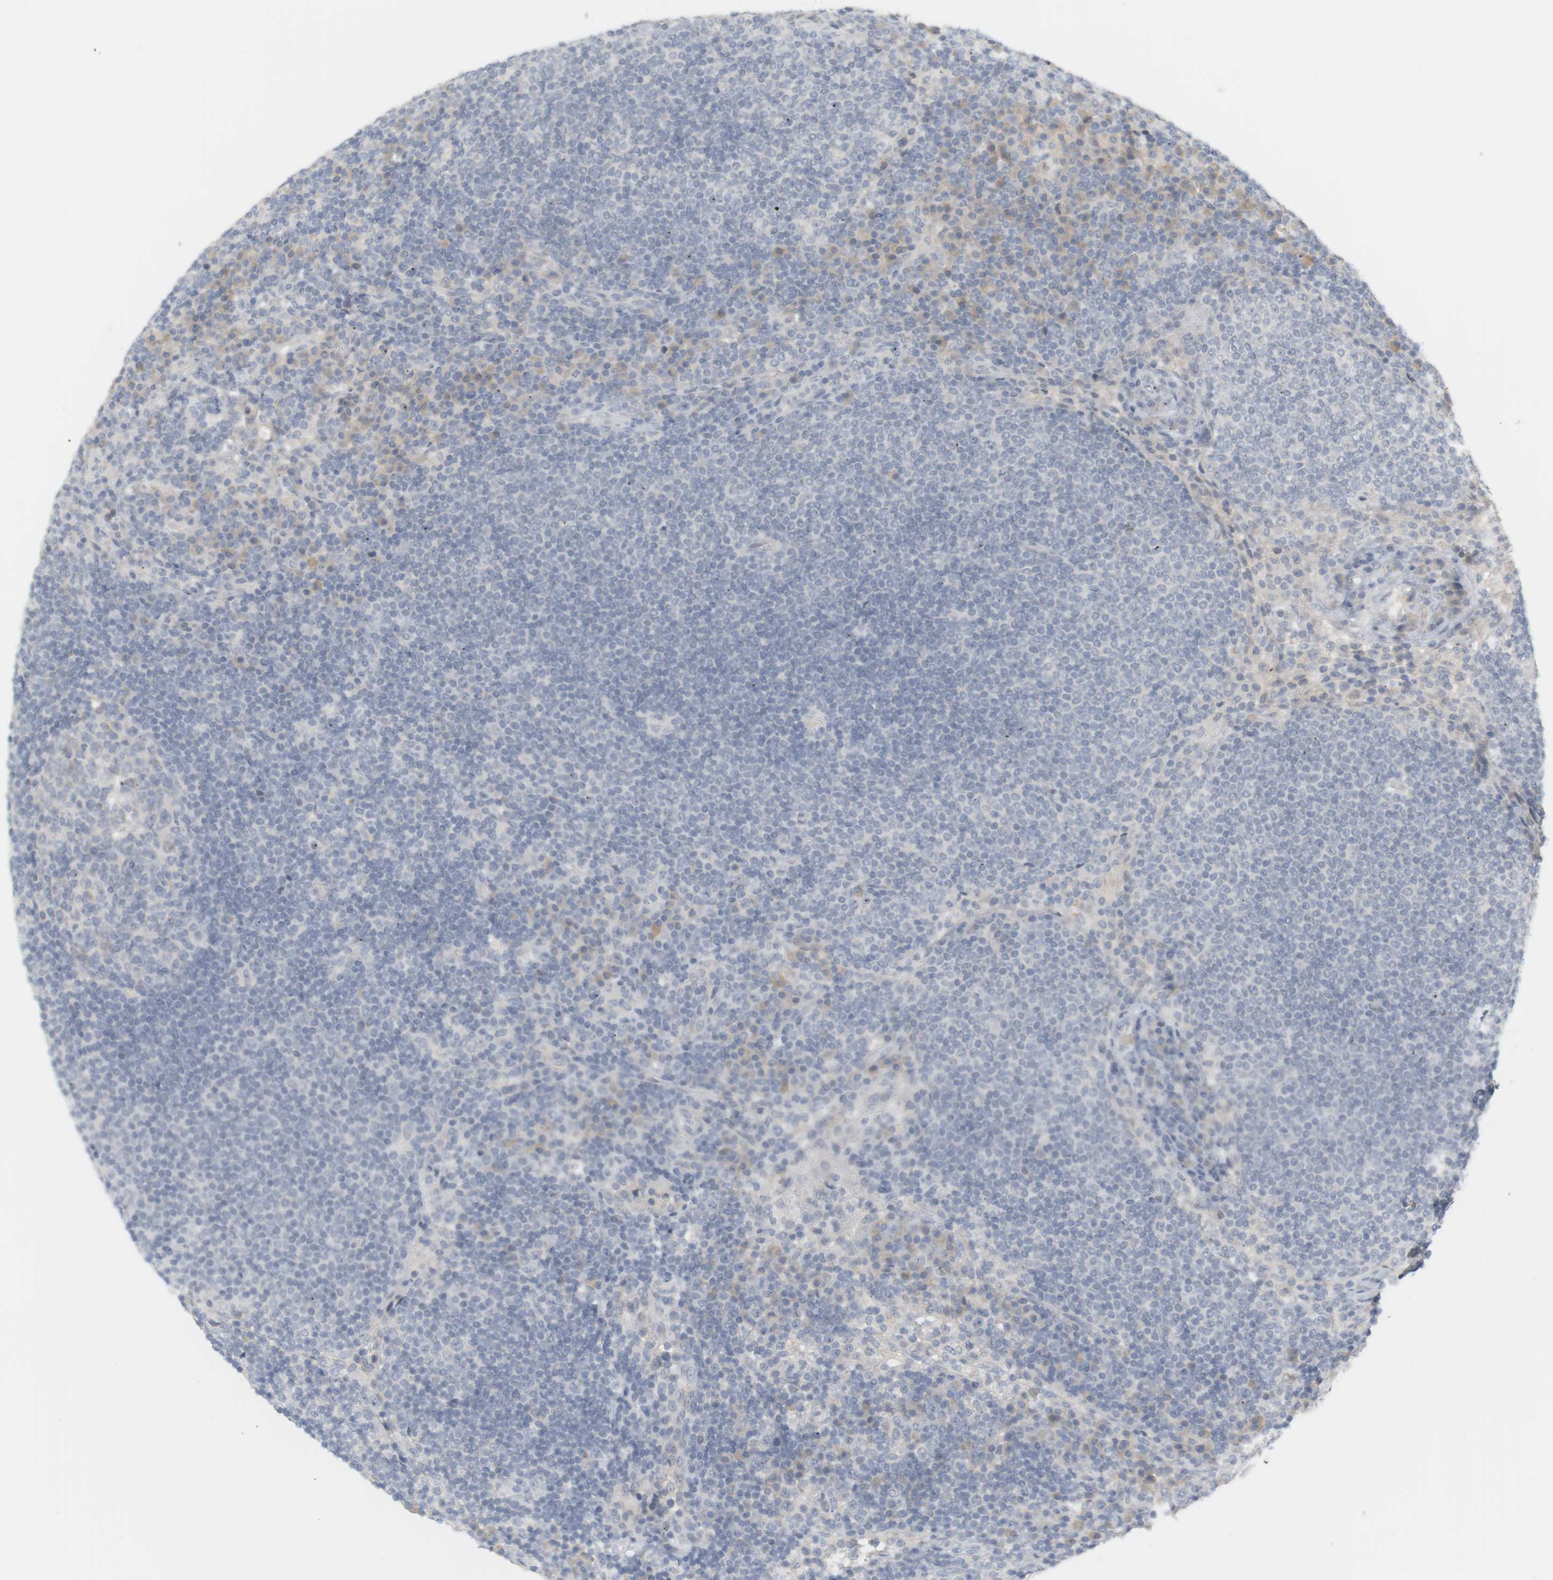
{"staining": {"intensity": "negative", "quantity": "none", "location": "none"}, "tissue": "lymph node", "cell_type": "Germinal center cells", "image_type": "normal", "snomed": [{"axis": "morphology", "description": "Normal tissue, NOS"}, {"axis": "topography", "description": "Lymph node"}], "caption": "Photomicrograph shows no significant protein staining in germinal center cells of normal lymph node. (Immunohistochemistry, brightfield microscopy, high magnification).", "gene": "RTN3", "patient": {"sex": "female", "age": 53}}